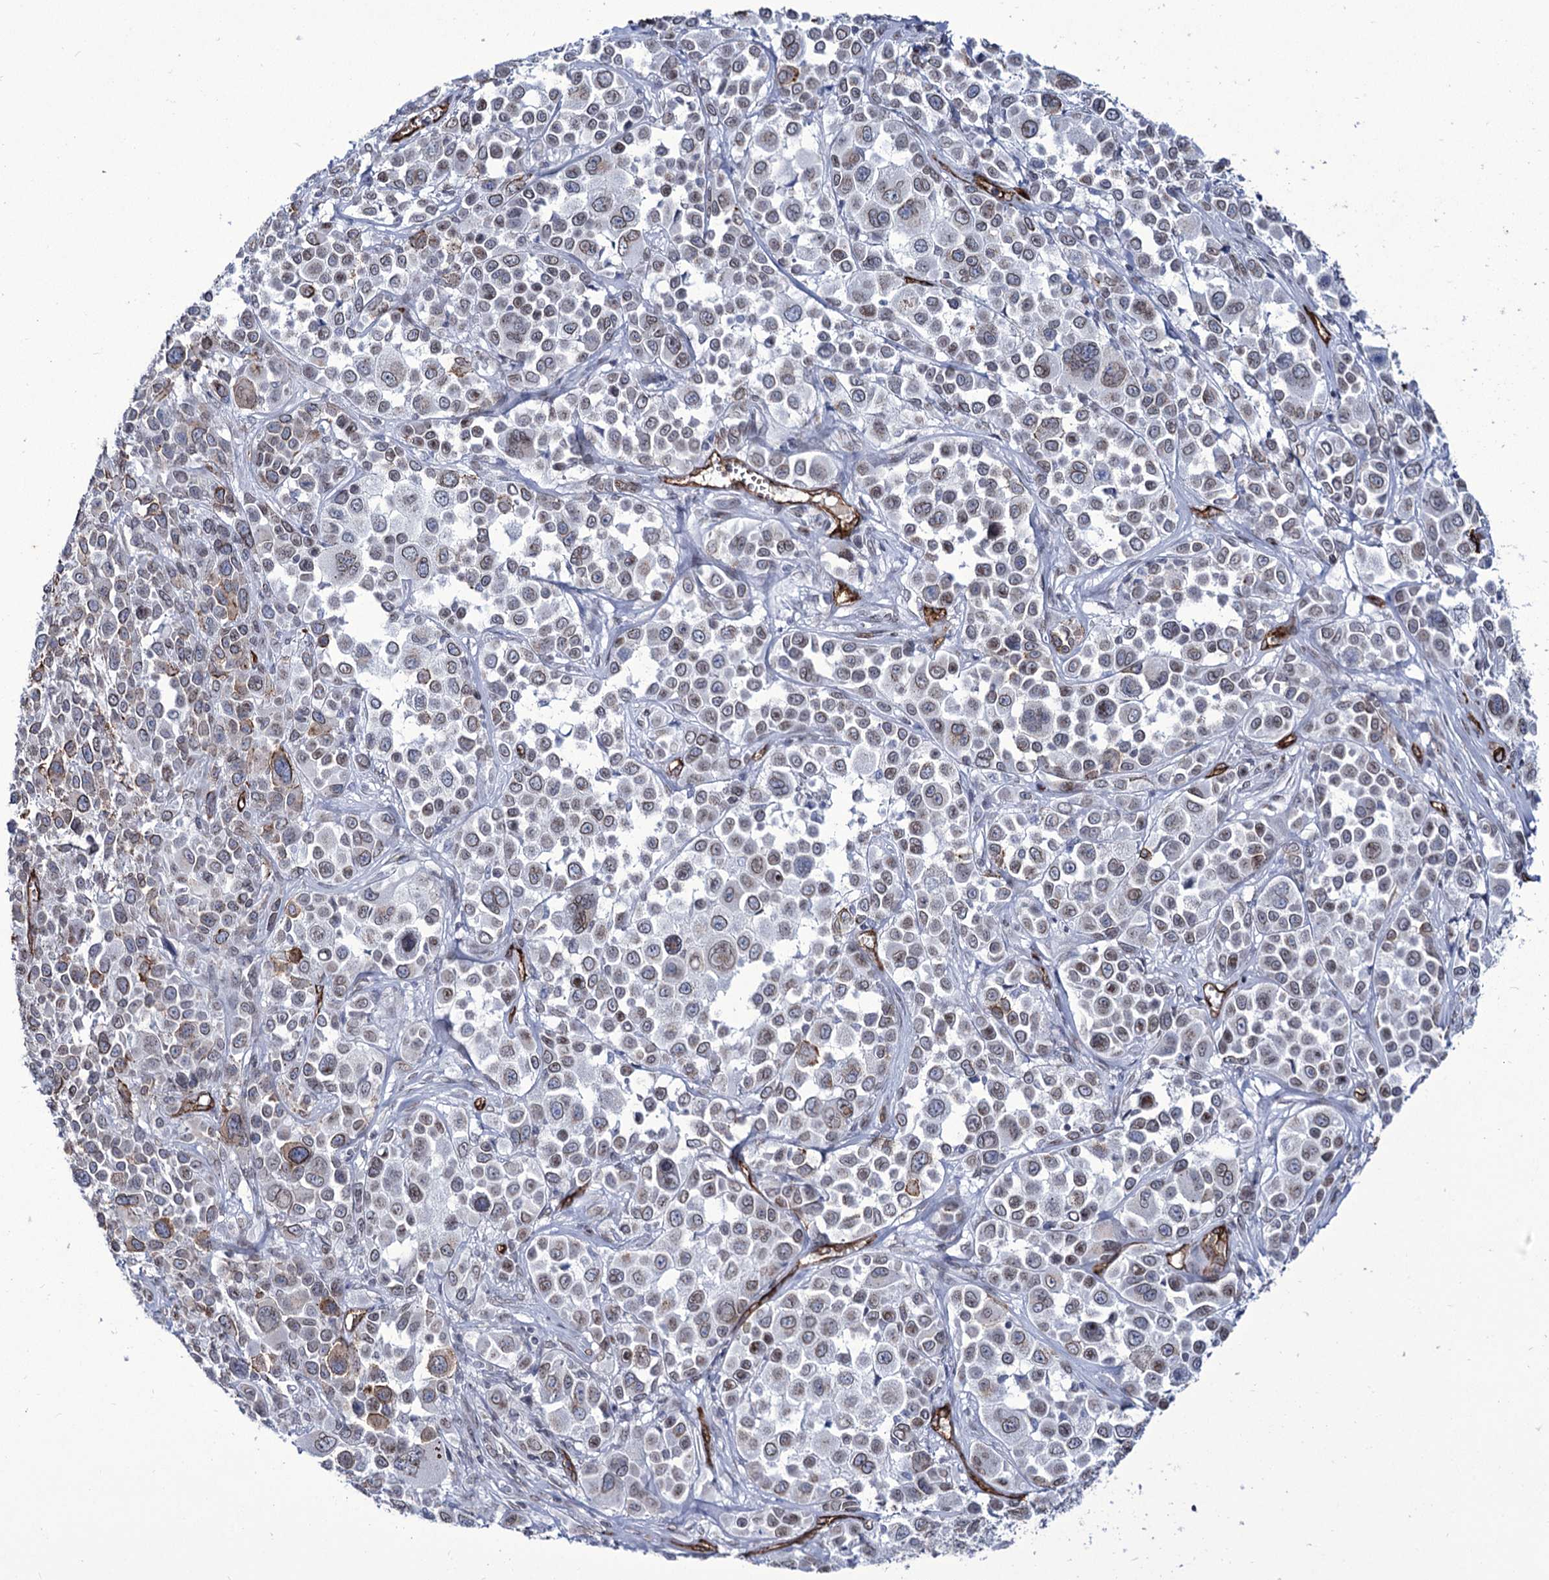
{"staining": {"intensity": "moderate", "quantity": "<25%", "location": "cytoplasmic/membranous,nuclear"}, "tissue": "melanoma", "cell_type": "Tumor cells", "image_type": "cancer", "snomed": [{"axis": "morphology", "description": "Malignant melanoma, NOS"}, {"axis": "topography", "description": "Skin of trunk"}], "caption": "A low amount of moderate cytoplasmic/membranous and nuclear staining is seen in about <25% of tumor cells in melanoma tissue.", "gene": "ZC3H12C", "patient": {"sex": "male", "age": 71}}